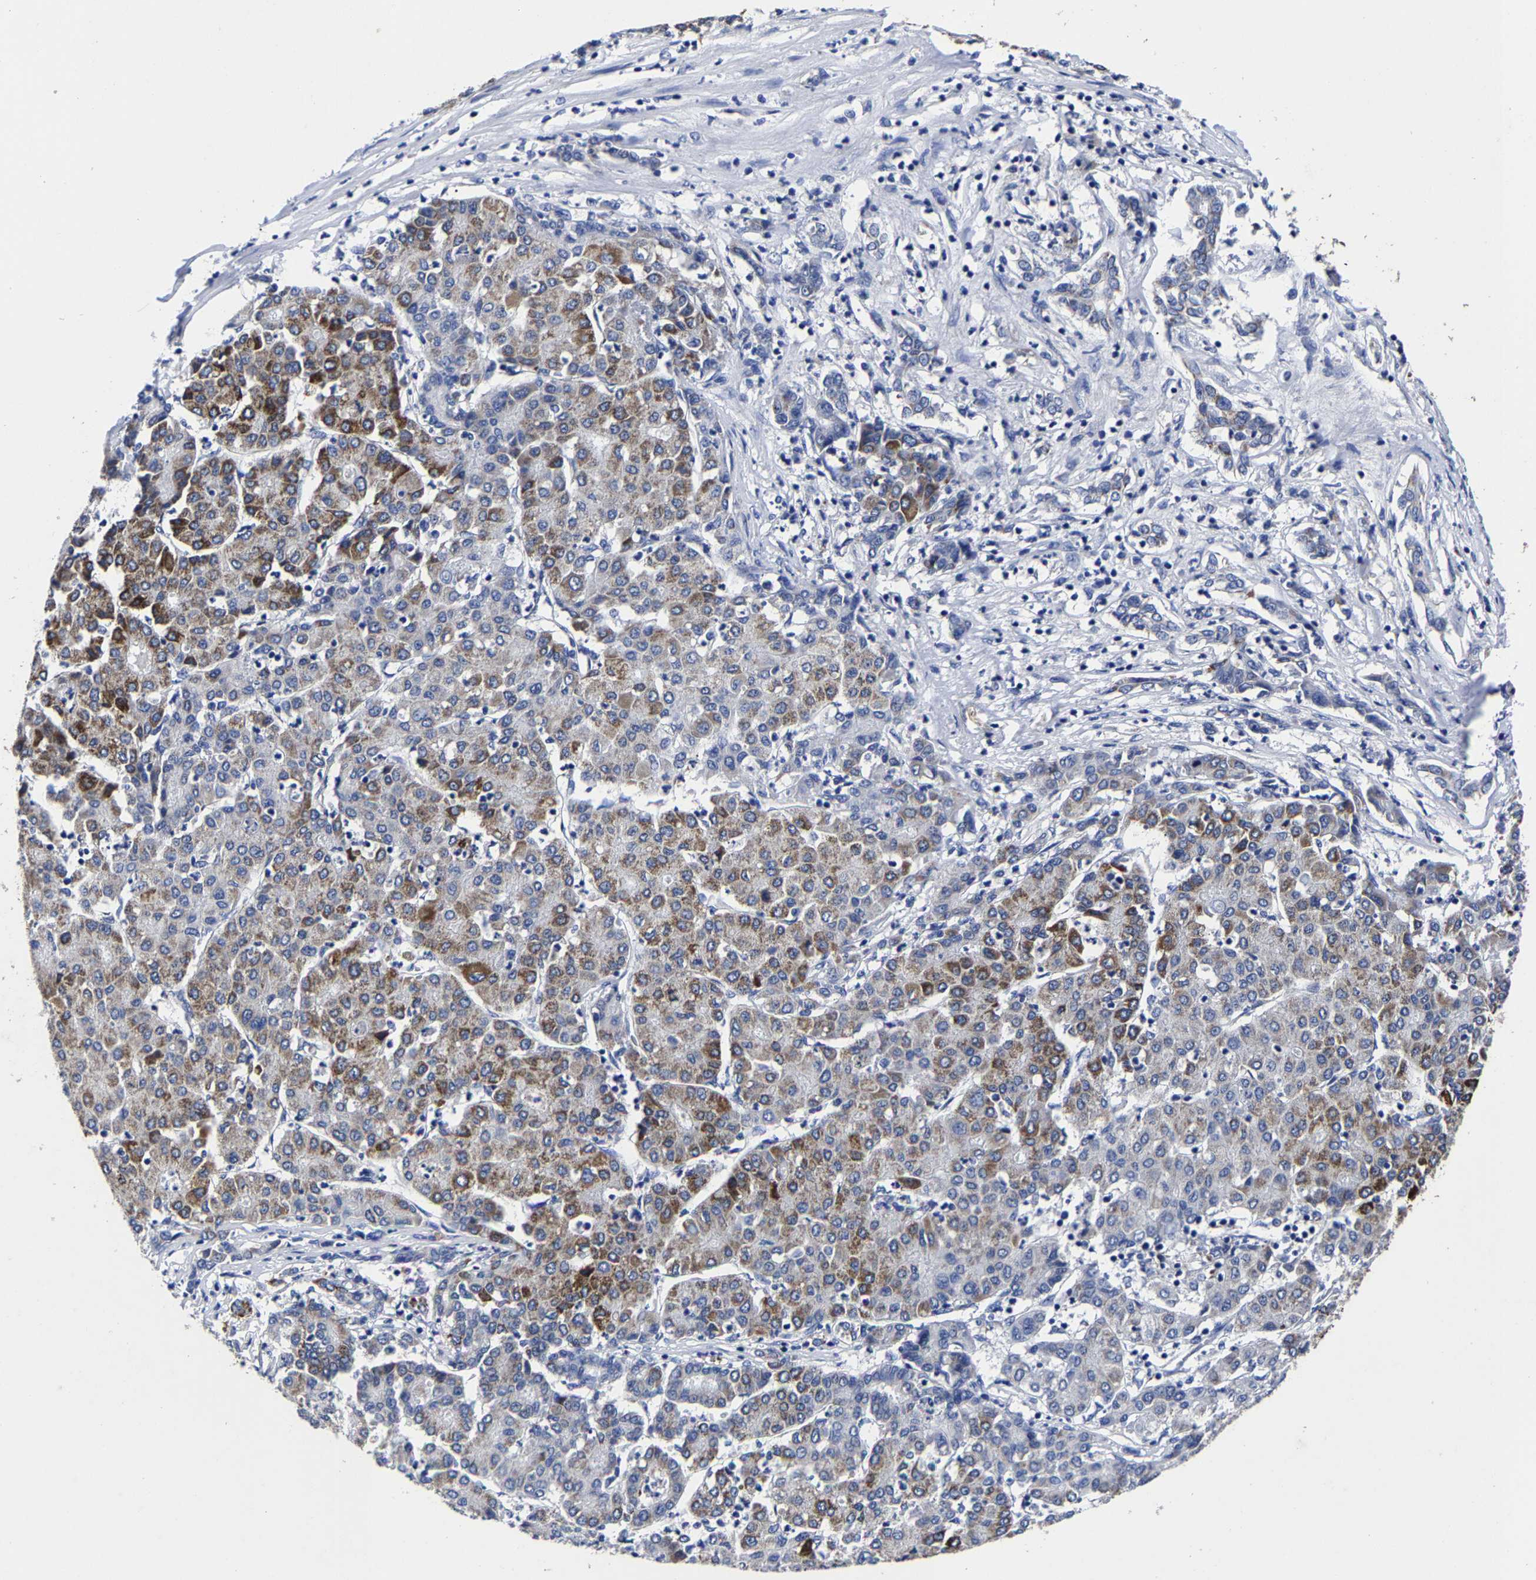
{"staining": {"intensity": "moderate", "quantity": ">75%", "location": "cytoplasmic/membranous"}, "tissue": "liver cancer", "cell_type": "Tumor cells", "image_type": "cancer", "snomed": [{"axis": "morphology", "description": "Carcinoma, Hepatocellular, NOS"}, {"axis": "topography", "description": "Liver"}], "caption": "DAB immunohistochemical staining of human liver cancer reveals moderate cytoplasmic/membranous protein staining in about >75% of tumor cells.", "gene": "AASS", "patient": {"sex": "male", "age": 65}}